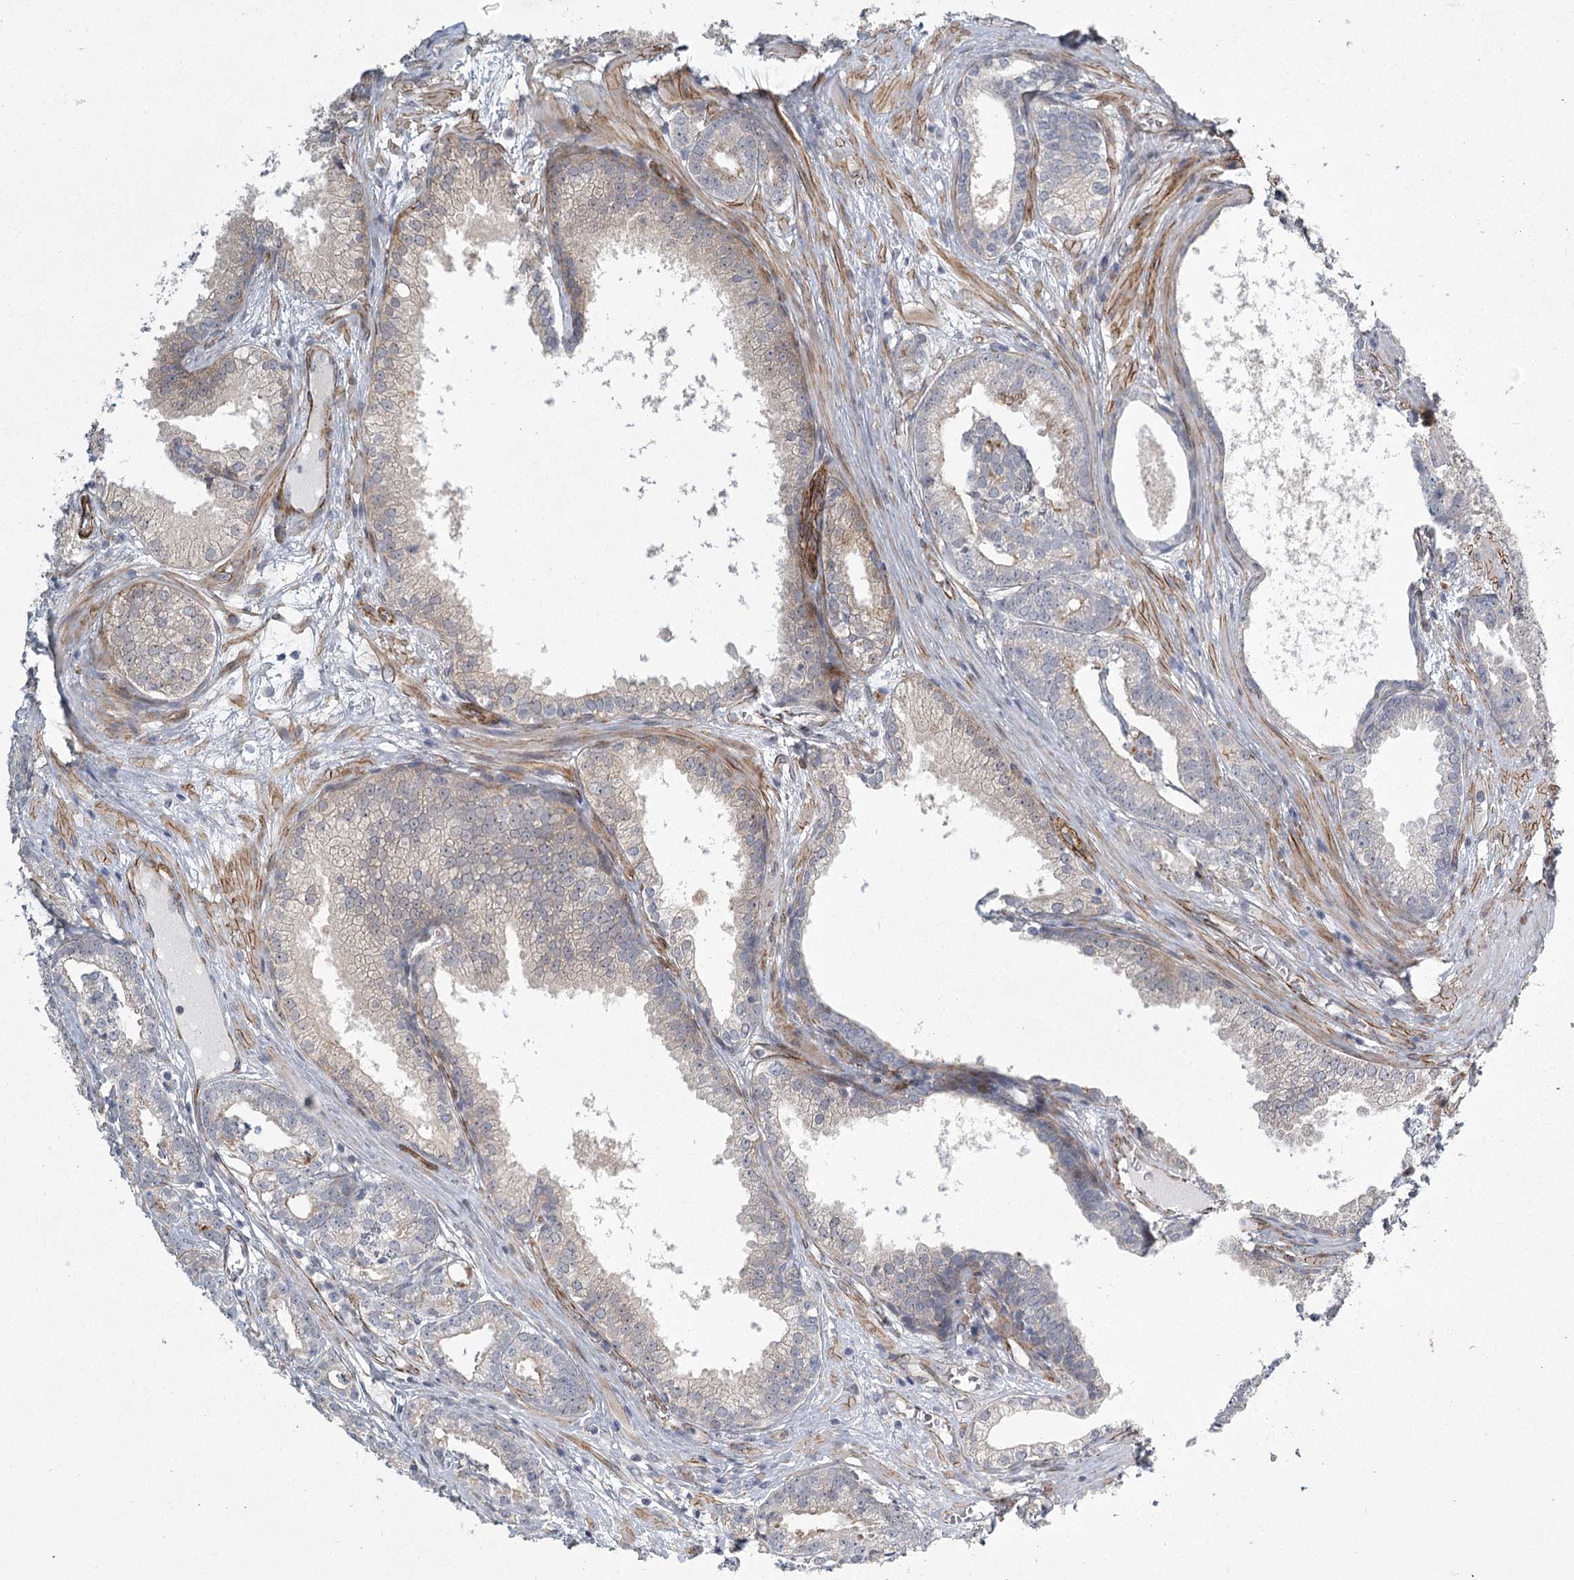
{"staining": {"intensity": "weak", "quantity": "<25%", "location": "cytoplasmic/membranous"}, "tissue": "prostate cancer", "cell_type": "Tumor cells", "image_type": "cancer", "snomed": [{"axis": "morphology", "description": "Adenocarcinoma, High grade"}, {"axis": "topography", "description": "Prostate"}], "caption": "Immunohistochemical staining of high-grade adenocarcinoma (prostate) demonstrates no significant positivity in tumor cells. Nuclei are stained in blue.", "gene": "MEPE", "patient": {"sex": "male", "age": 69}}